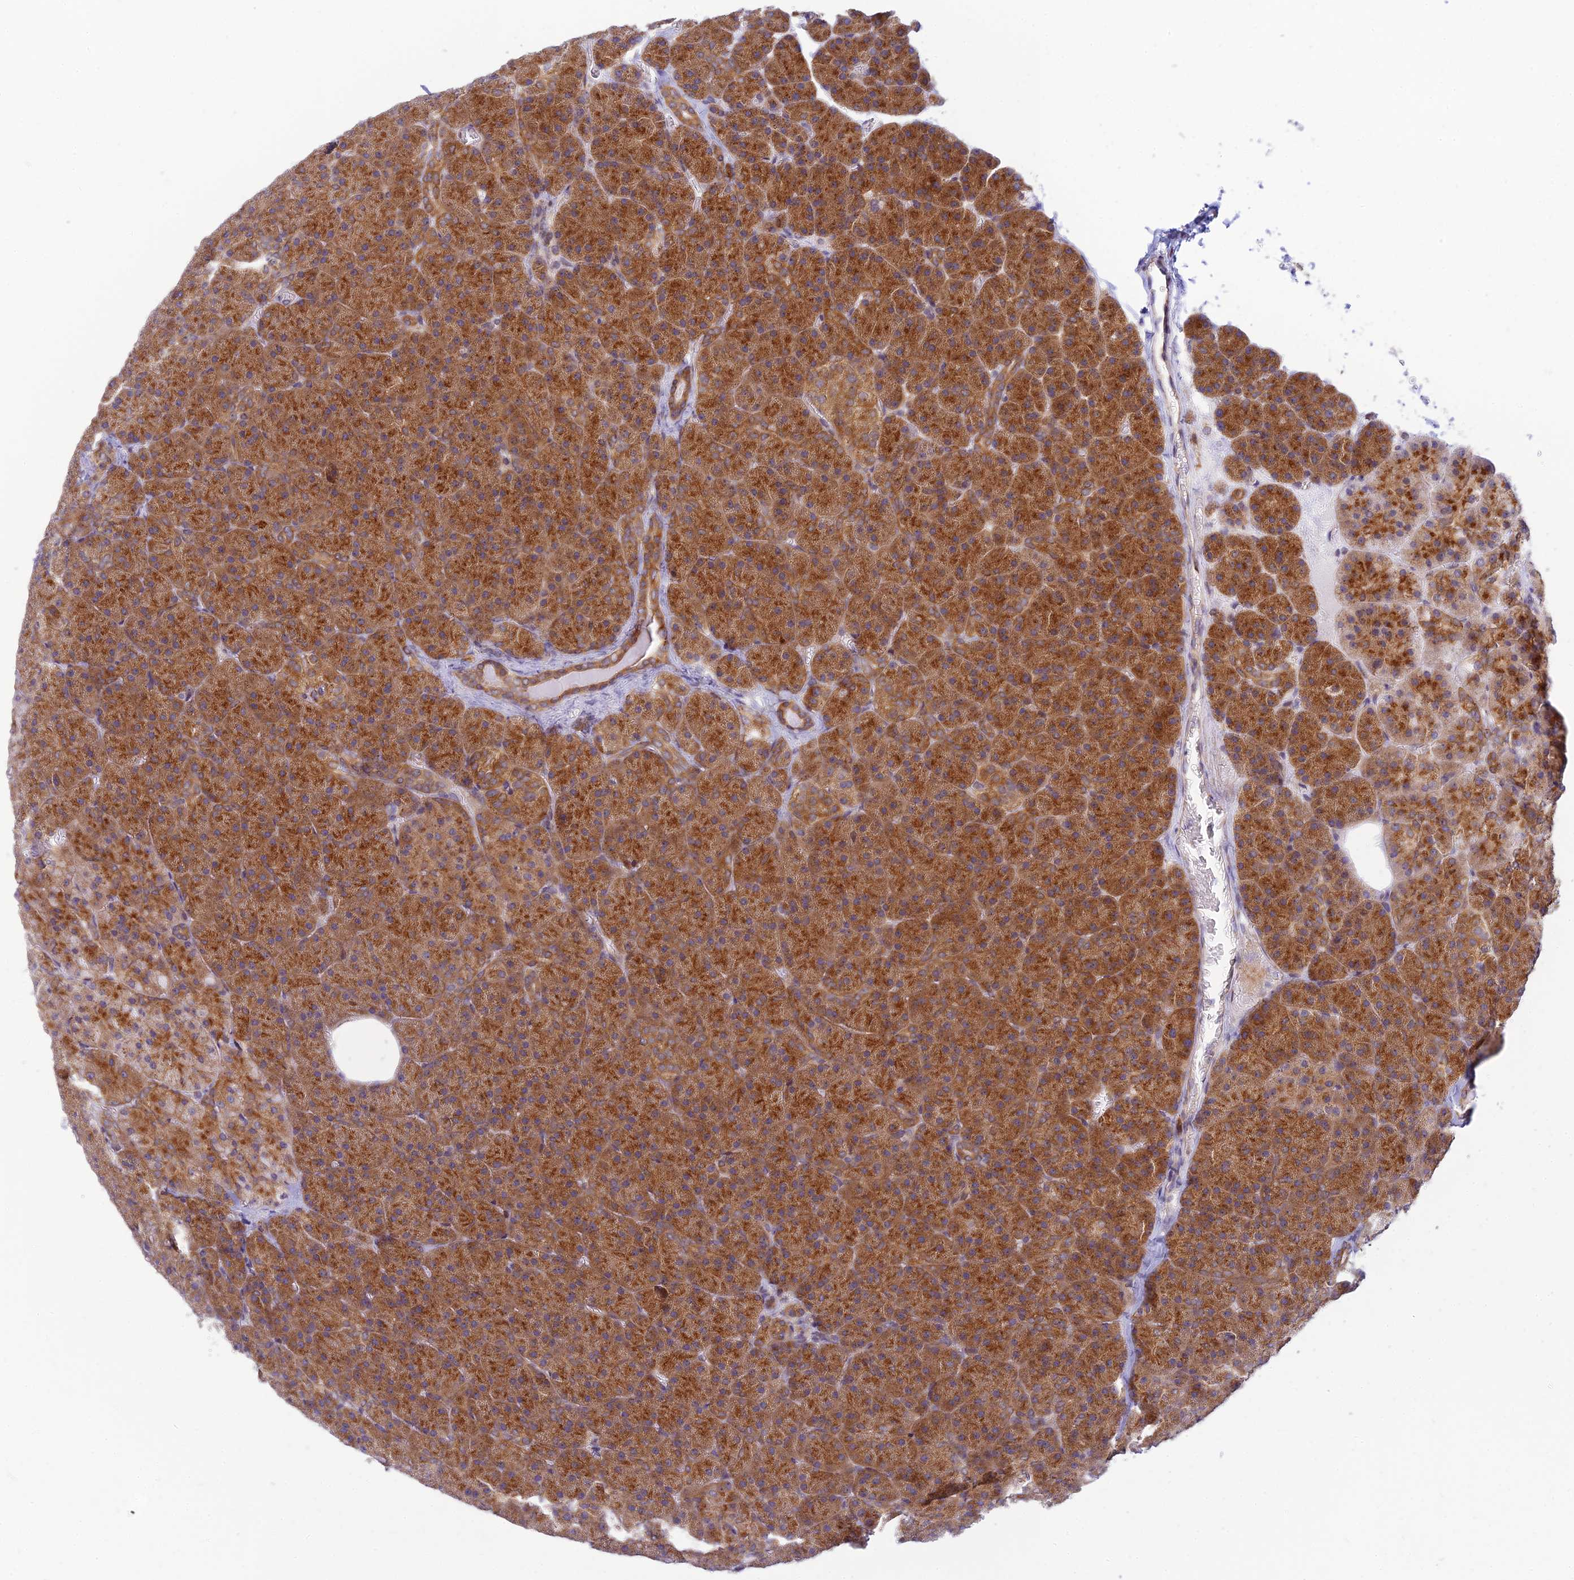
{"staining": {"intensity": "strong", "quantity": ">75%", "location": "cytoplasmic/membranous"}, "tissue": "pancreas", "cell_type": "Exocrine glandular cells", "image_type": "normal", "snomed": [{"axis": "morphology", "description": "Normal tissue, NOS"}, {"axis": "morphology", "description": "Carcinoid, malignant, NOS"}, {"axis": "topography", "description": "Pancreas"}], "caption": "Pancreas stained with immunohistochemistry exhibits strong cytoplasmic/membranous positivity in about >75% of exocrine glandular cells. (brown staining indicates protein expression, while blue staining denotes nuclei).", "gene": "HOOK2", "patient": {"sex": "female", "age": 35}}